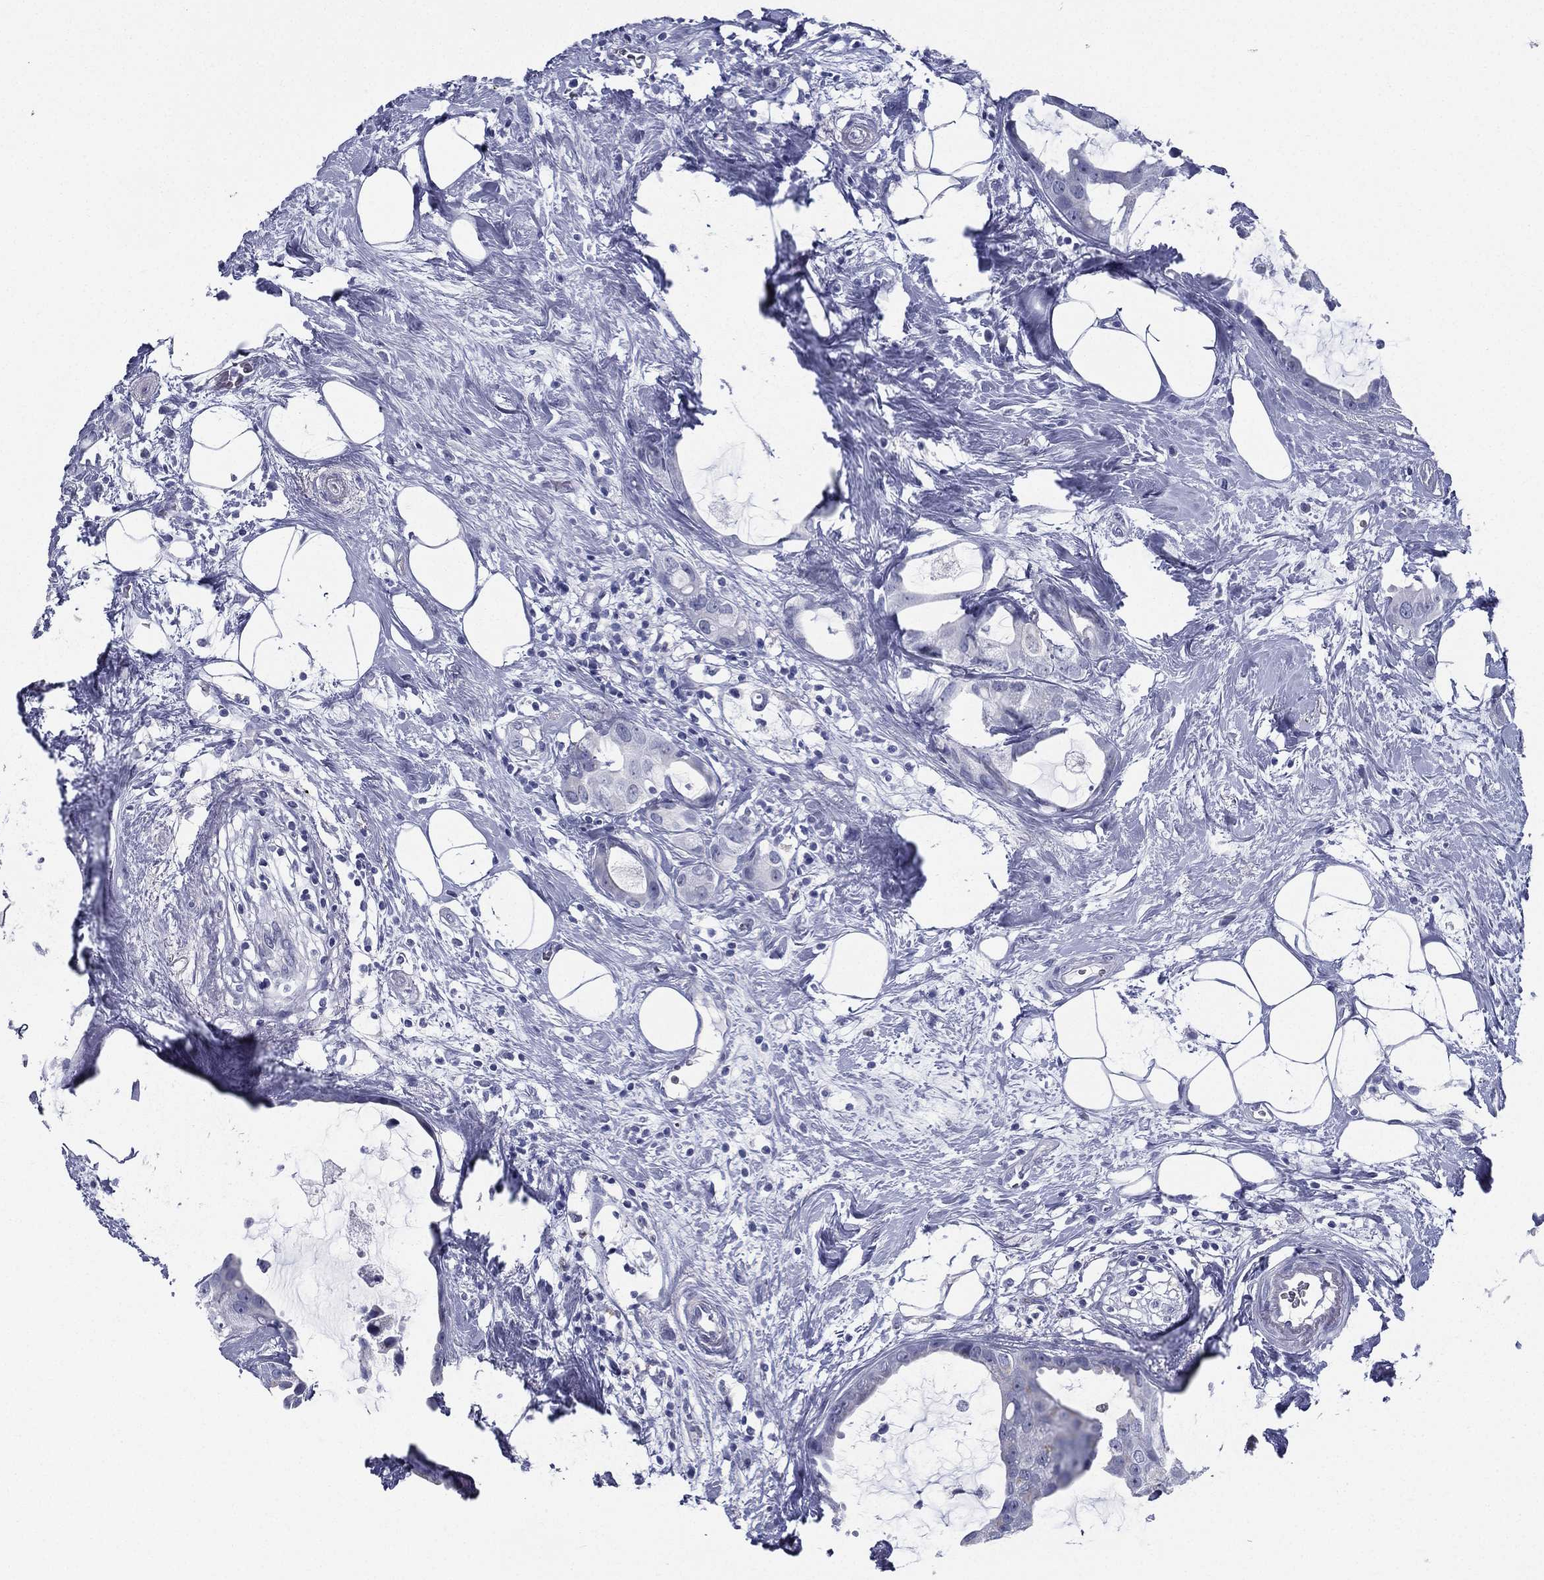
{"staining": {"intensity": "negative", "quantity": "none", "location": "none"}, "tissue": "breast cancer", "cell_type": "Tumor cells", "image_type": "cancer", "snomed": [{"axis": "morphology", "description": "Duct carcinoma"}, {"axis": "topography", "description": "Breast"}], "caption": "This photomicrograph is of breast intraductal carcinoma stained with immunohistochemistry to label a protein in brown with the nuclei are counter-stained blue. There is no staining in tumor cells.", "gene": "RSPH4A", "patient": {"sex": "female", "age": 45}}